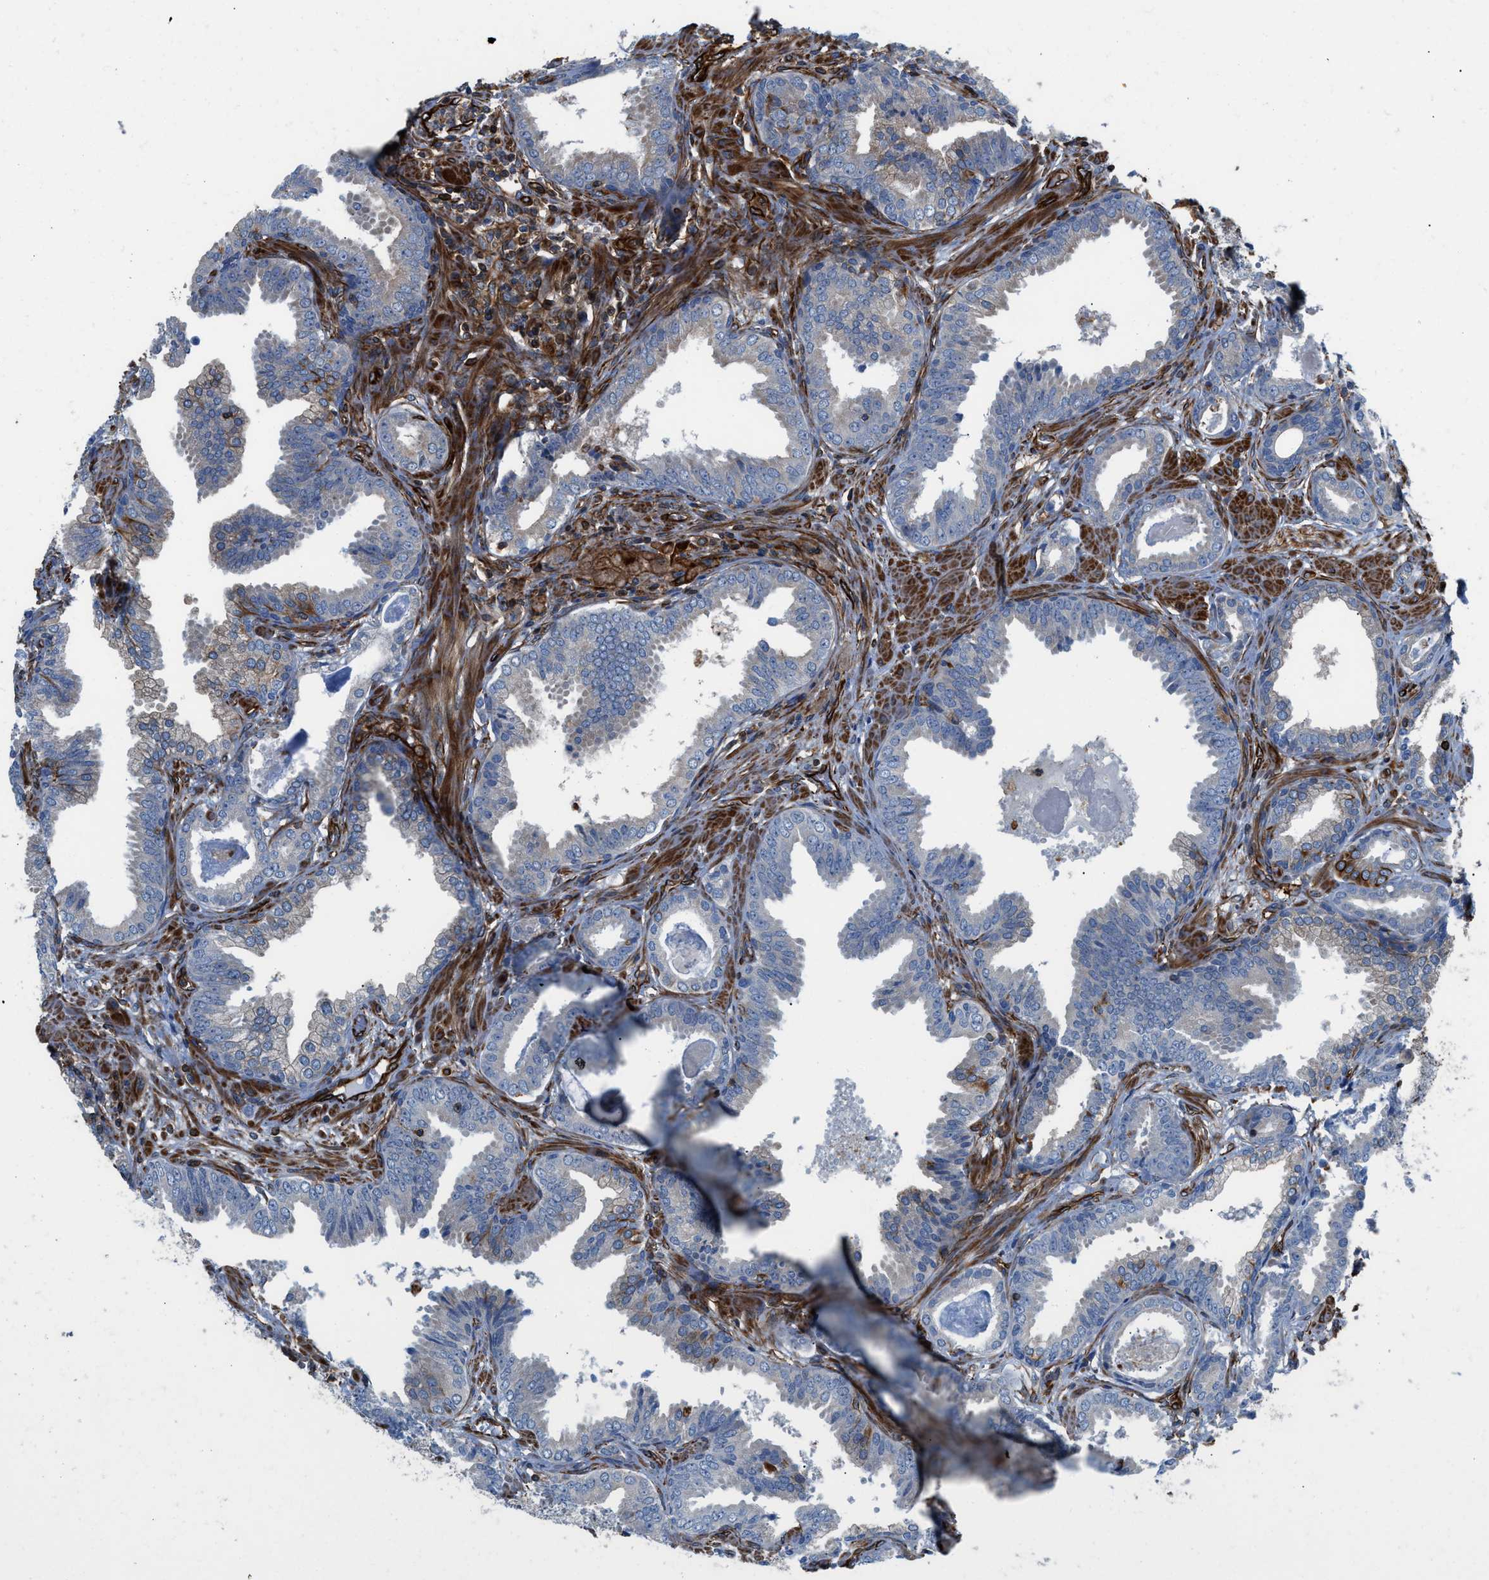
{"staining": {"intensity": "weak", "quantity": "<25%", "location": "cytoplasmic/membranous"}, "tissue": "prostate cancer", "cell_type": "Tumor cells", "image_type": "cancer", "snomed": [{"axis": "morphology", "description": "Adenocarcinoma, Low grade"}, {"axis": "topography", "description": "Prostate"}], "caption": "Prostate adenocarcinoma (low-grade) was stained to show a protein in brown. There is no significant staining in tumor cells.", "gene": "PTPRE", "patient": {"sex": "male", "age": 53}}